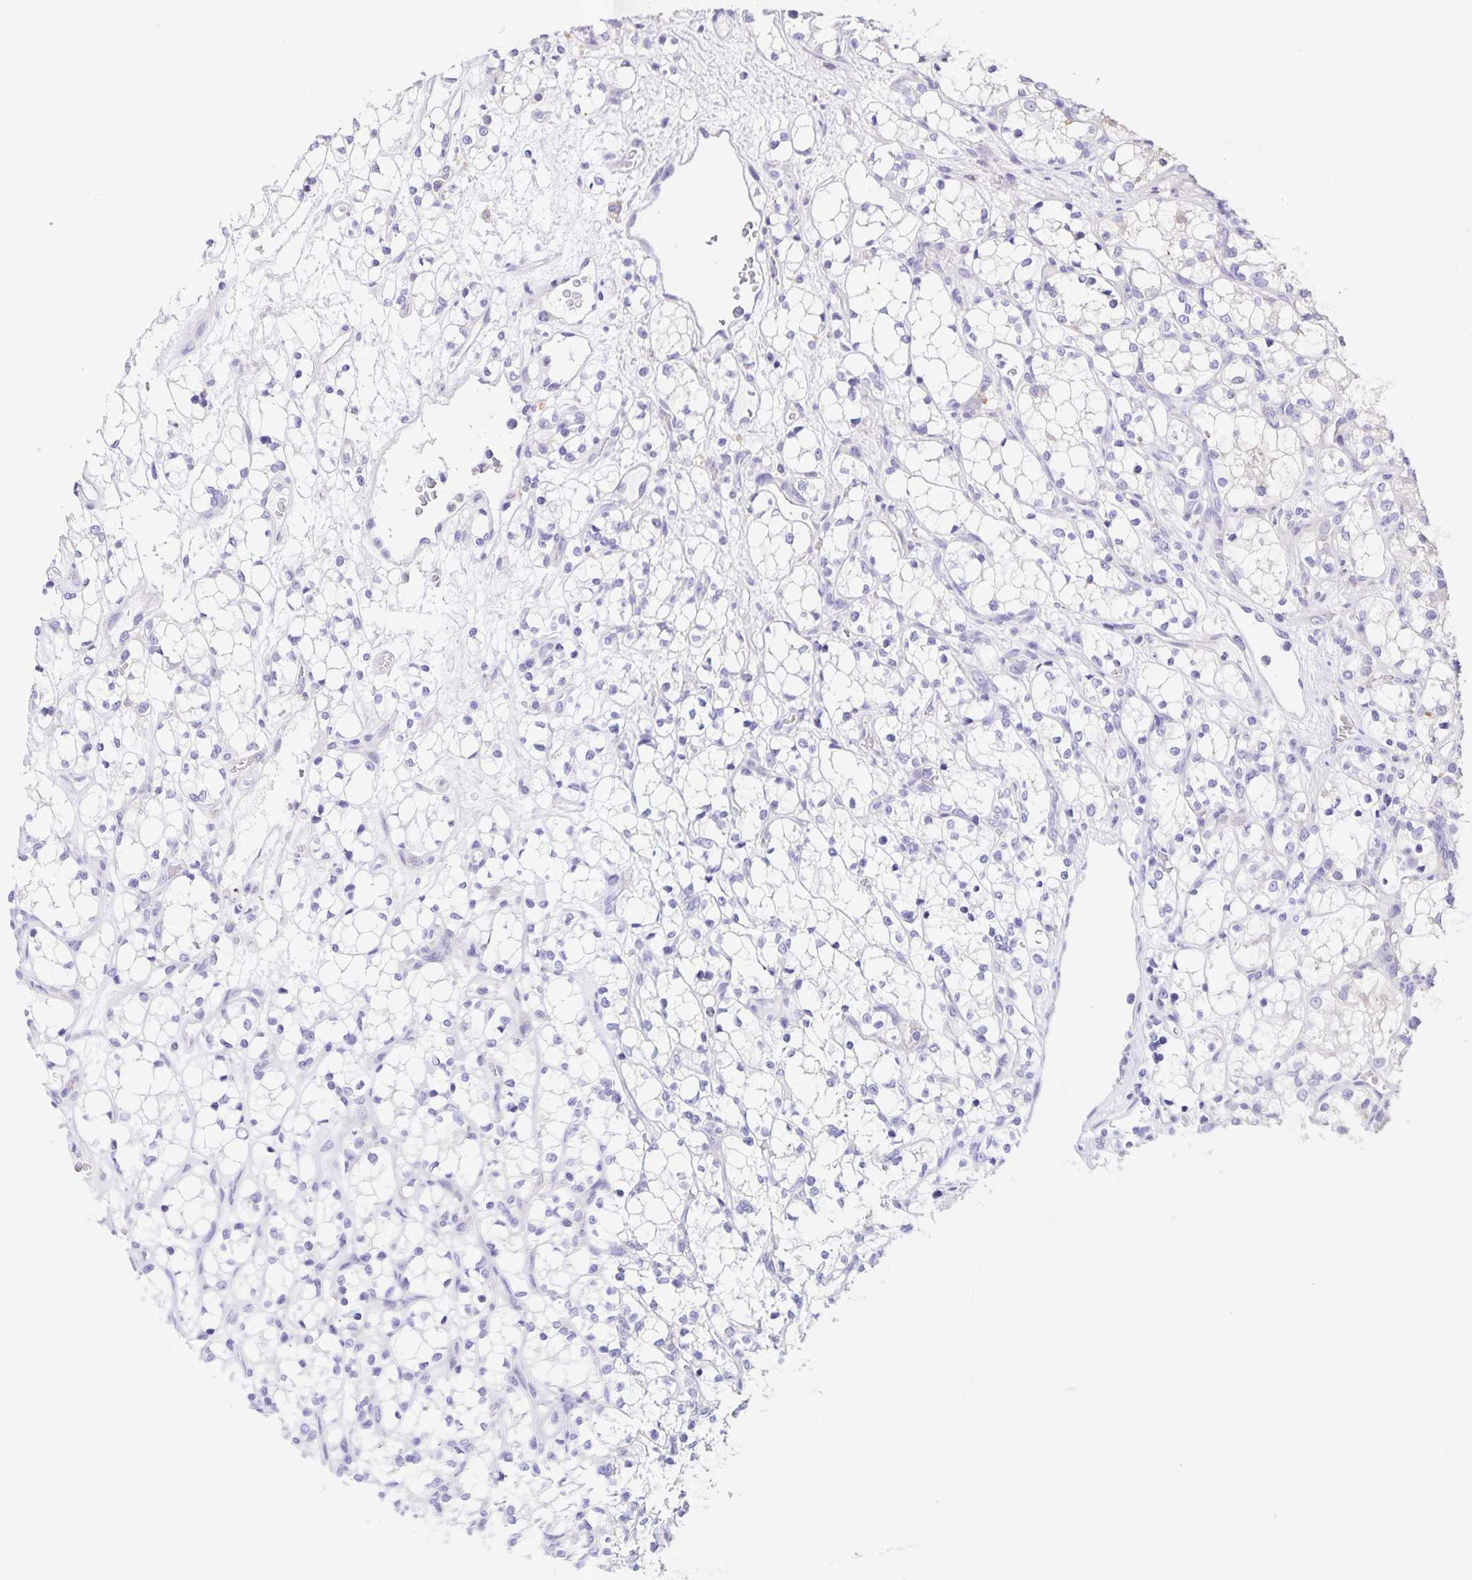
{"staining": {"intensity": "negative", "quantity": "none", "location": "none"}, "tissue": "renal cancer", "cell_type": "Tumor cells", "image_type": "cancer", "snomed": [{"axis": "morphology", "description": "Adenocarcinoma, NOS"}, {"axis": "topography", "description": "Kidney"}], "caption": "Histopathology image shows no significant protein positivity in tumor cells of adenocarcinoma (renal).", "gene": "BOLL", "patient": {"sex": "female", "age": 69}}